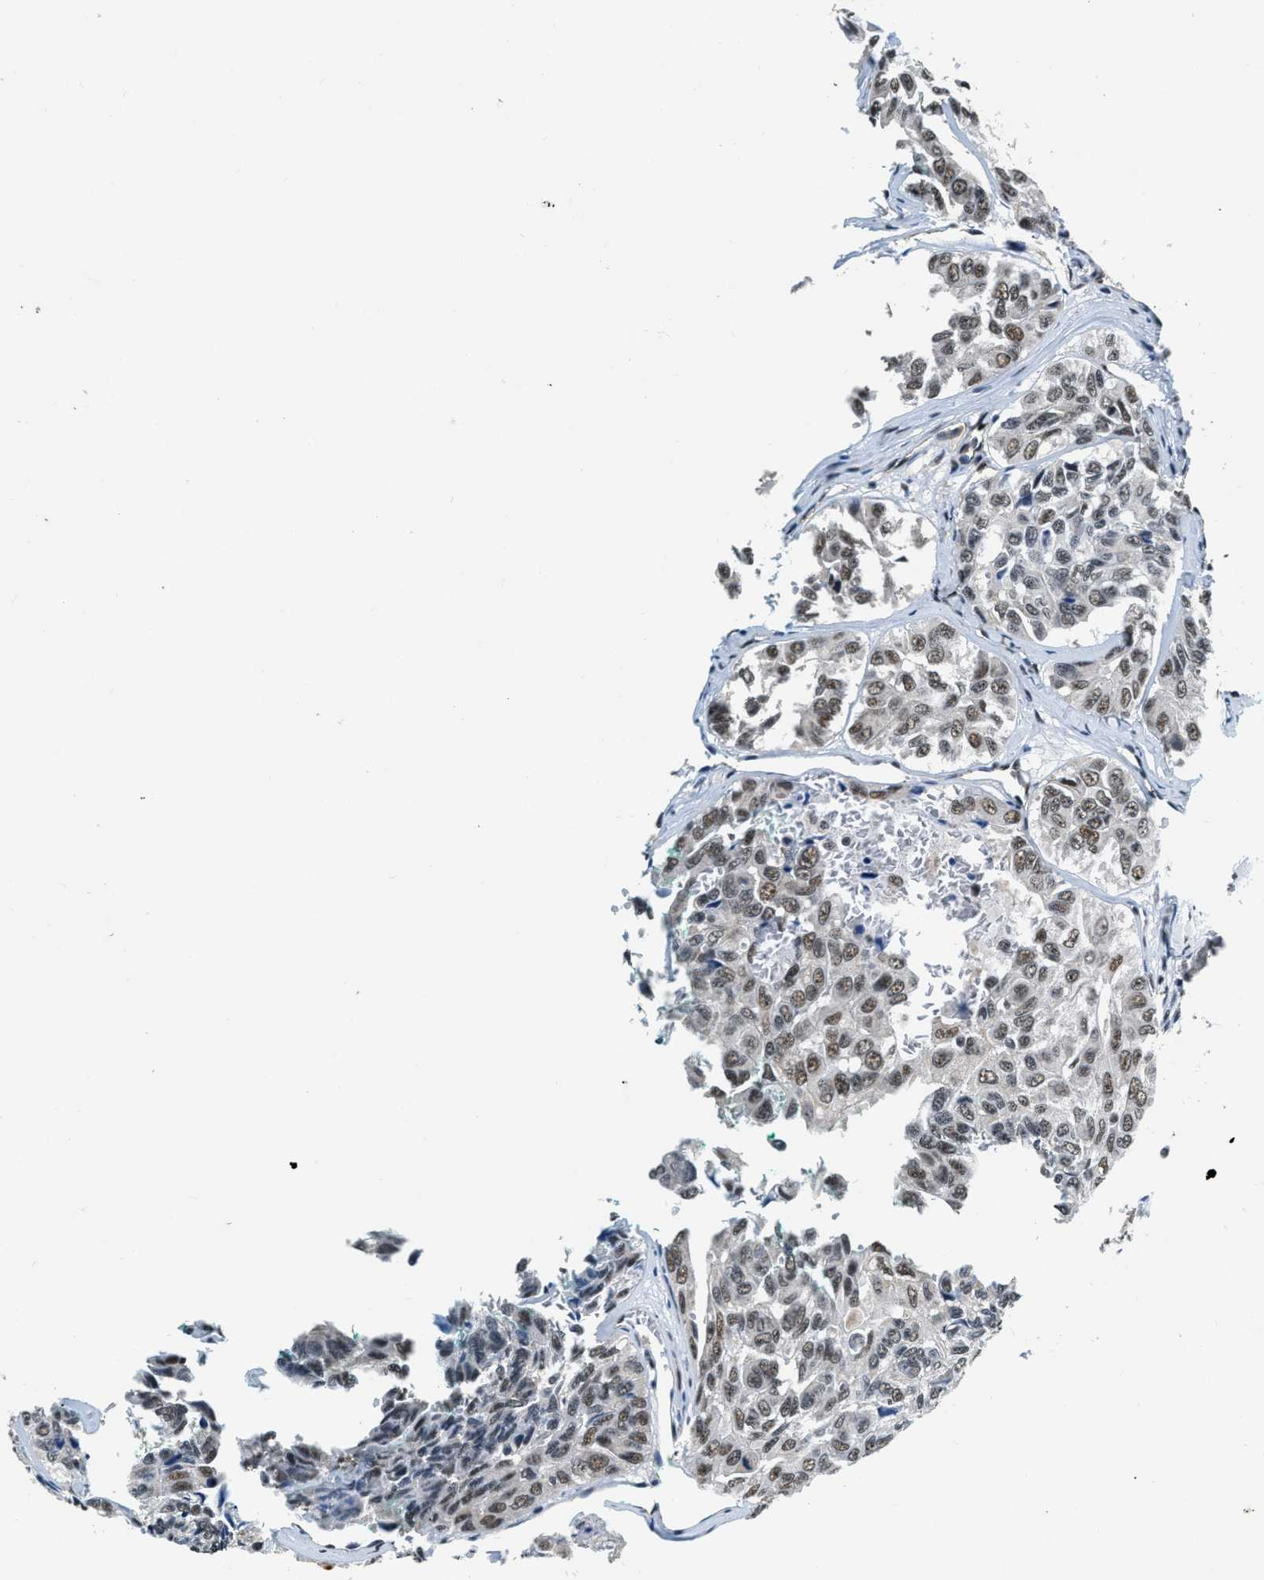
{"staining": {"intensity": "weak", "quantity": ">75%", "location": "nuclear"}, "tissue": "head and neck cancer", "cell_type": "Tumor cells", "image_type": "cancer", "snomed": [{"axis": "morphology", "description": "Adenocarcinoma, NOS"}, {"axis": "topography", "description": "Salivary gland, NOS"}, {"axis": "topography", "description": "Head-Neck"}], "caption": "Immunohistochemical staining of head and neck cancer exhibits low levels of weak nuclear expression in about >75% of tumor cells. (DAB (3,3'-diaminobenzidine) IHC, brown staining for protein, blue staining for nuclei).", "gene": "CCNE1", "patient": {"sex": "female", "age": 76}}